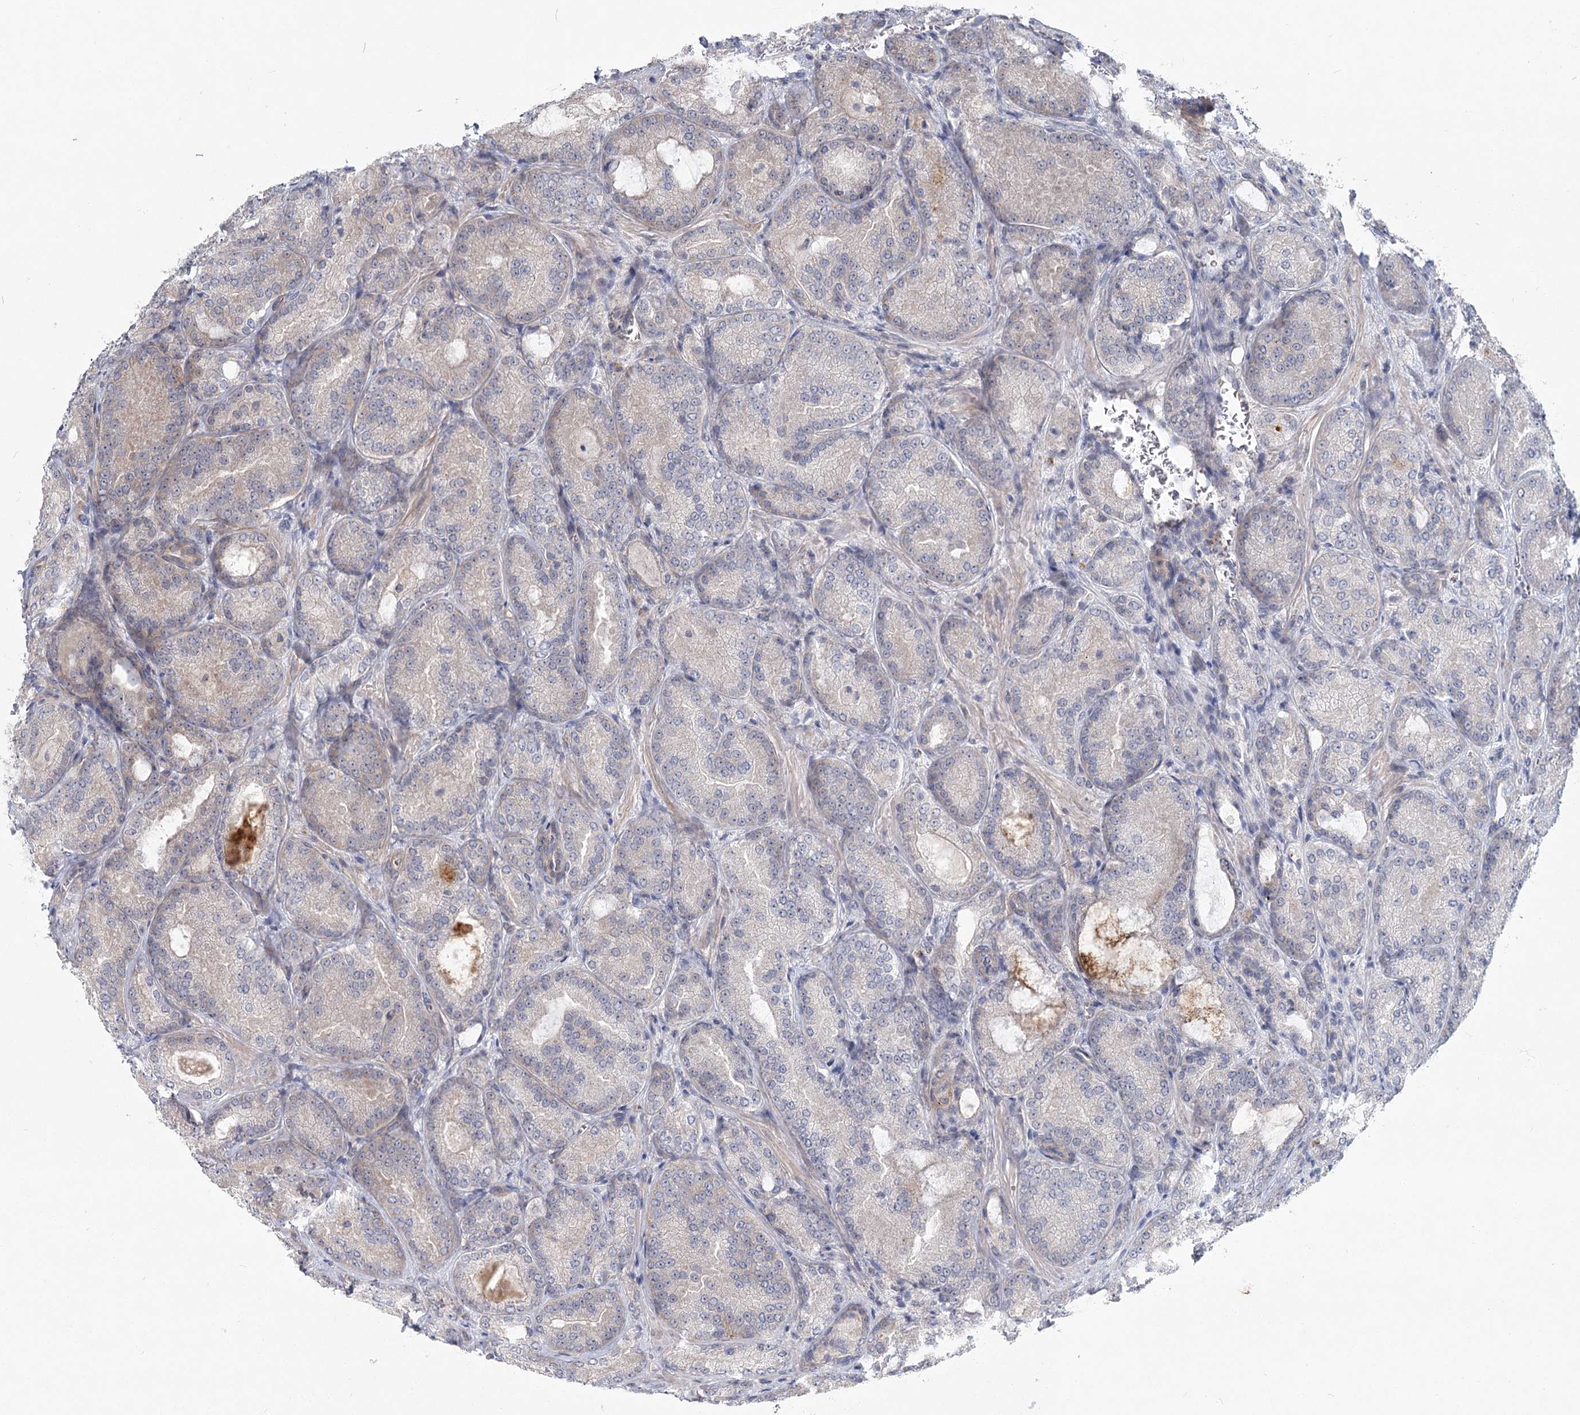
{"staining": {"intensity": "negative", "quantity": "none", "location": "none"}, "tissue": "prostate cancer", "cell_type": "Tumor cells", "image_type": "cancer", "snomed": [{"axis": "morphology", "description": "Adenocarcinoma, Low grade"}, {"axis": "topography", "description": "Prostate"}], "caption": "Micrograph shows no significant protein positivity in tumor cells of prostate low-grade adenocarcinoma. Nuclei are stained in blue.", "gene": "SPINK13", "patient": {"sex": "male", "age": 74}}